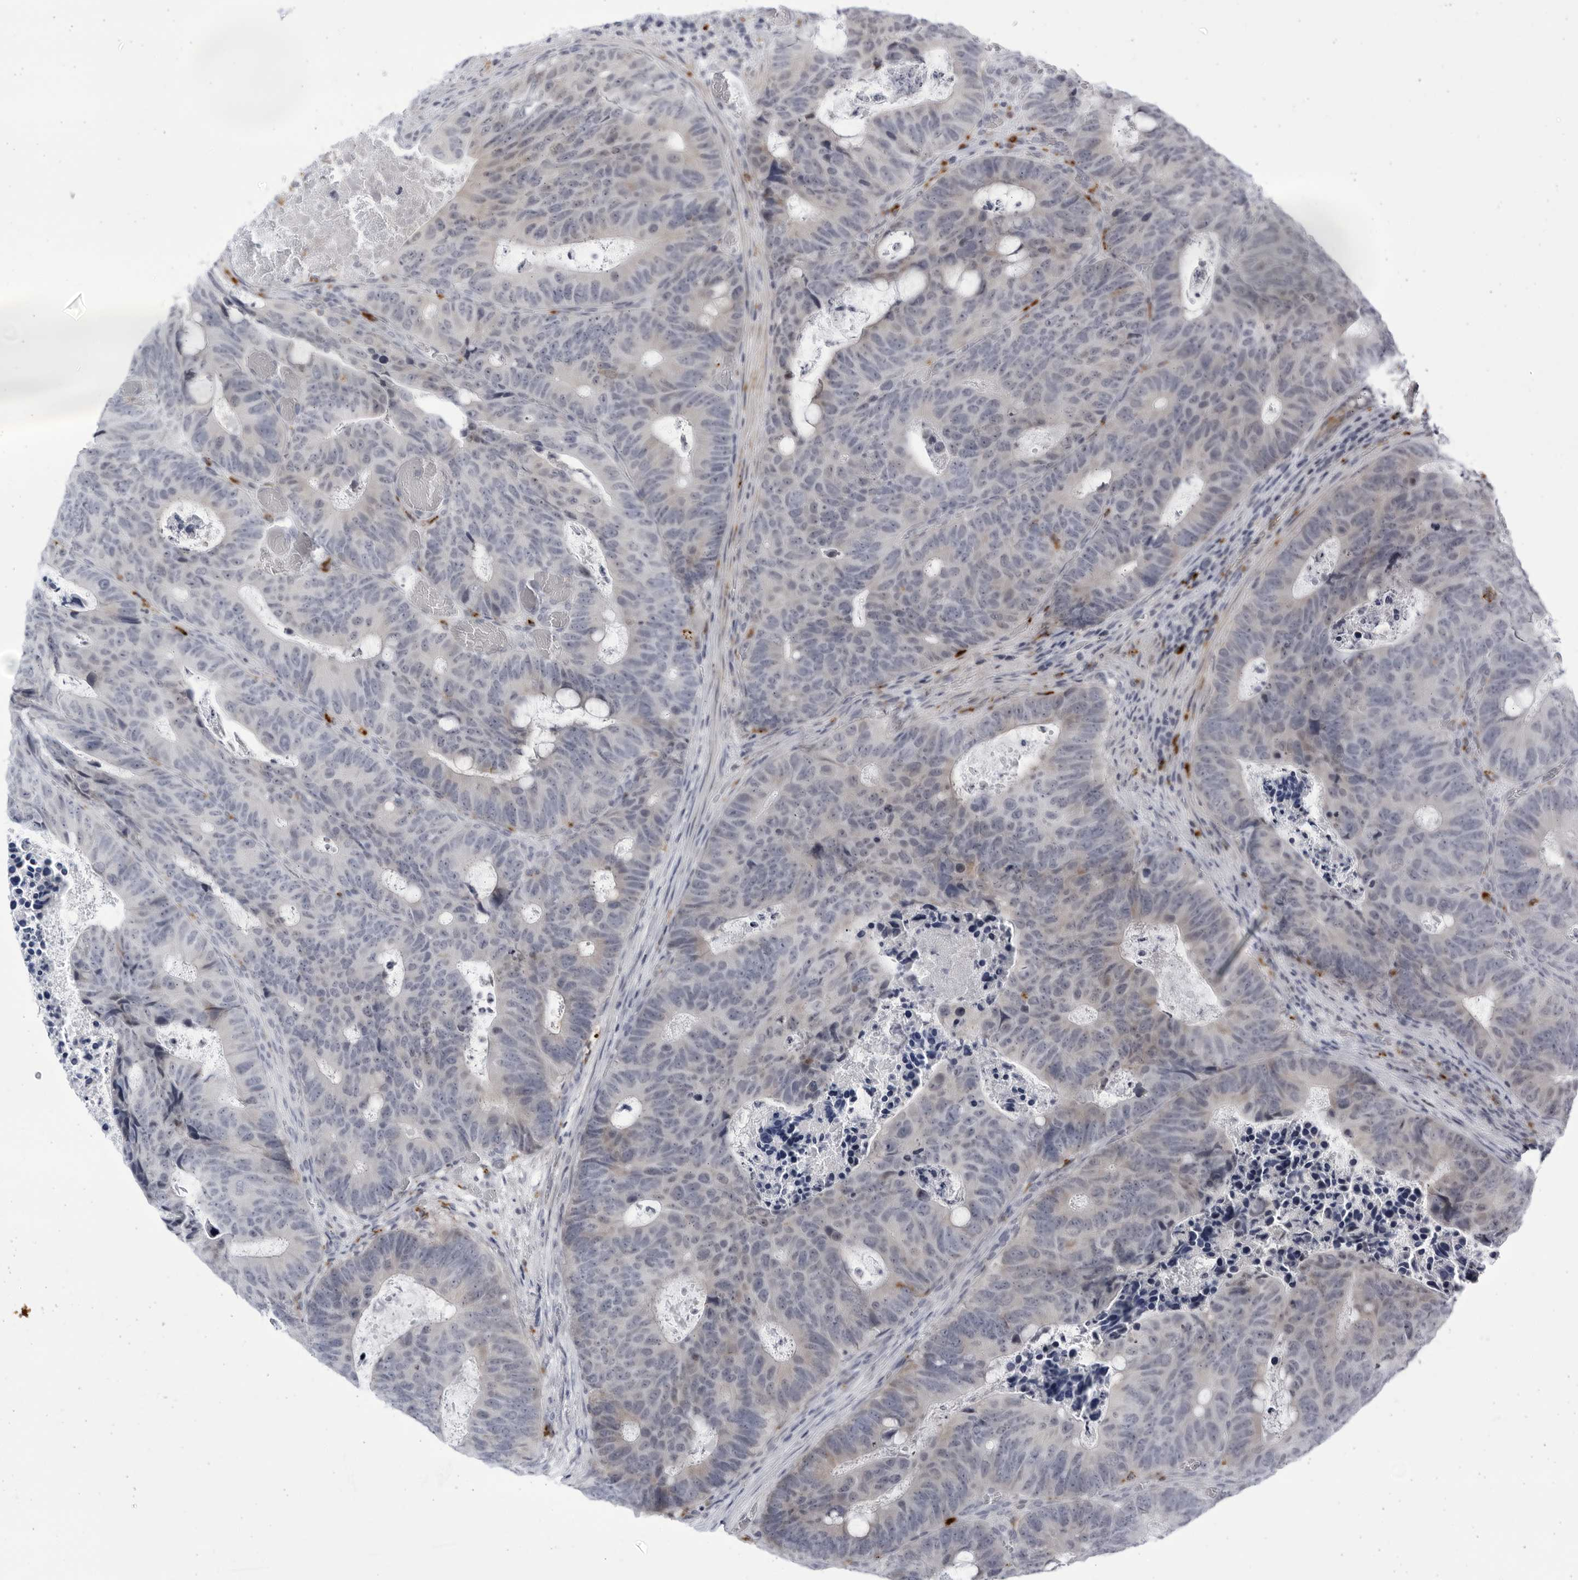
{"staining": {"intensity": "negative", "quantity": "none", "location": "none"}, "tissue": "colorectal cancer", "cell_type": "Tumor cells", "image_type": "cancer", "snomed": [{"axis": "morphology", "description": "Adenocarcinoma, NOS"}, {"axis": "topography", "description": "Colon"}], "caption": "The photomicrograph exhibits no staining of tumor cells in adenocarcinoma (colorectal).", "gene": "CCDC181", "patient": {"sex": "male", "age": 87}}